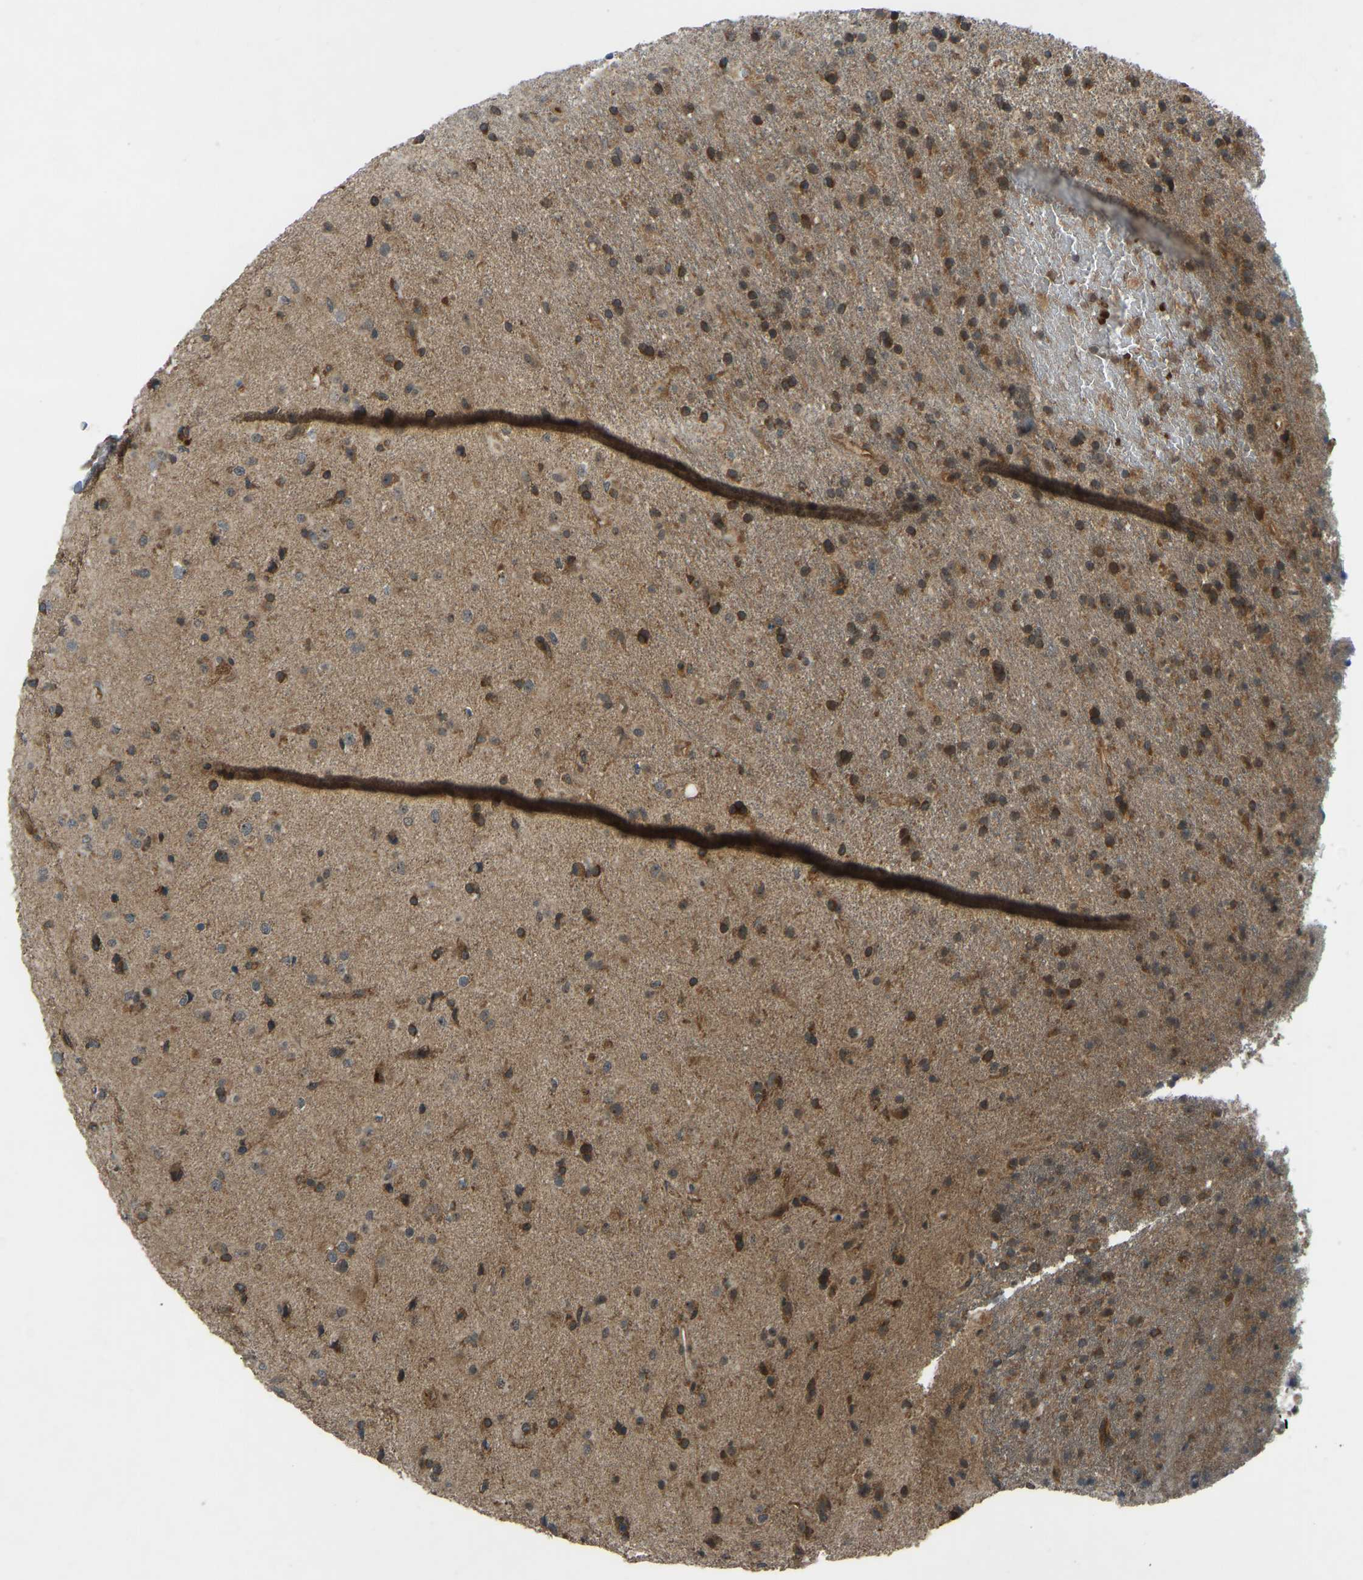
{"staining": {"intensity": "strong", "quantity": "25%-75%", "location": "cytoplasmic/membranous"}, "tissue": "glioma", "cell_type": "Tumor cells", "image_type": "cancer", "snomed": [{"axis": "morphology", "description": "Glioma, malignant, Low grade"}, {"axis": "topography", "description": "Brain"}], "caption": "Immunohistochemical staining of glioma demonstrates high levels of strong cytoplasmic/membranous protein expression in about 25%-75% of tumor cells. (DAB IHC, brown staining for protein, blue staining for nuclei).", "gene": "ZNF71", "patient": {"sex": "male", "age": 65}}